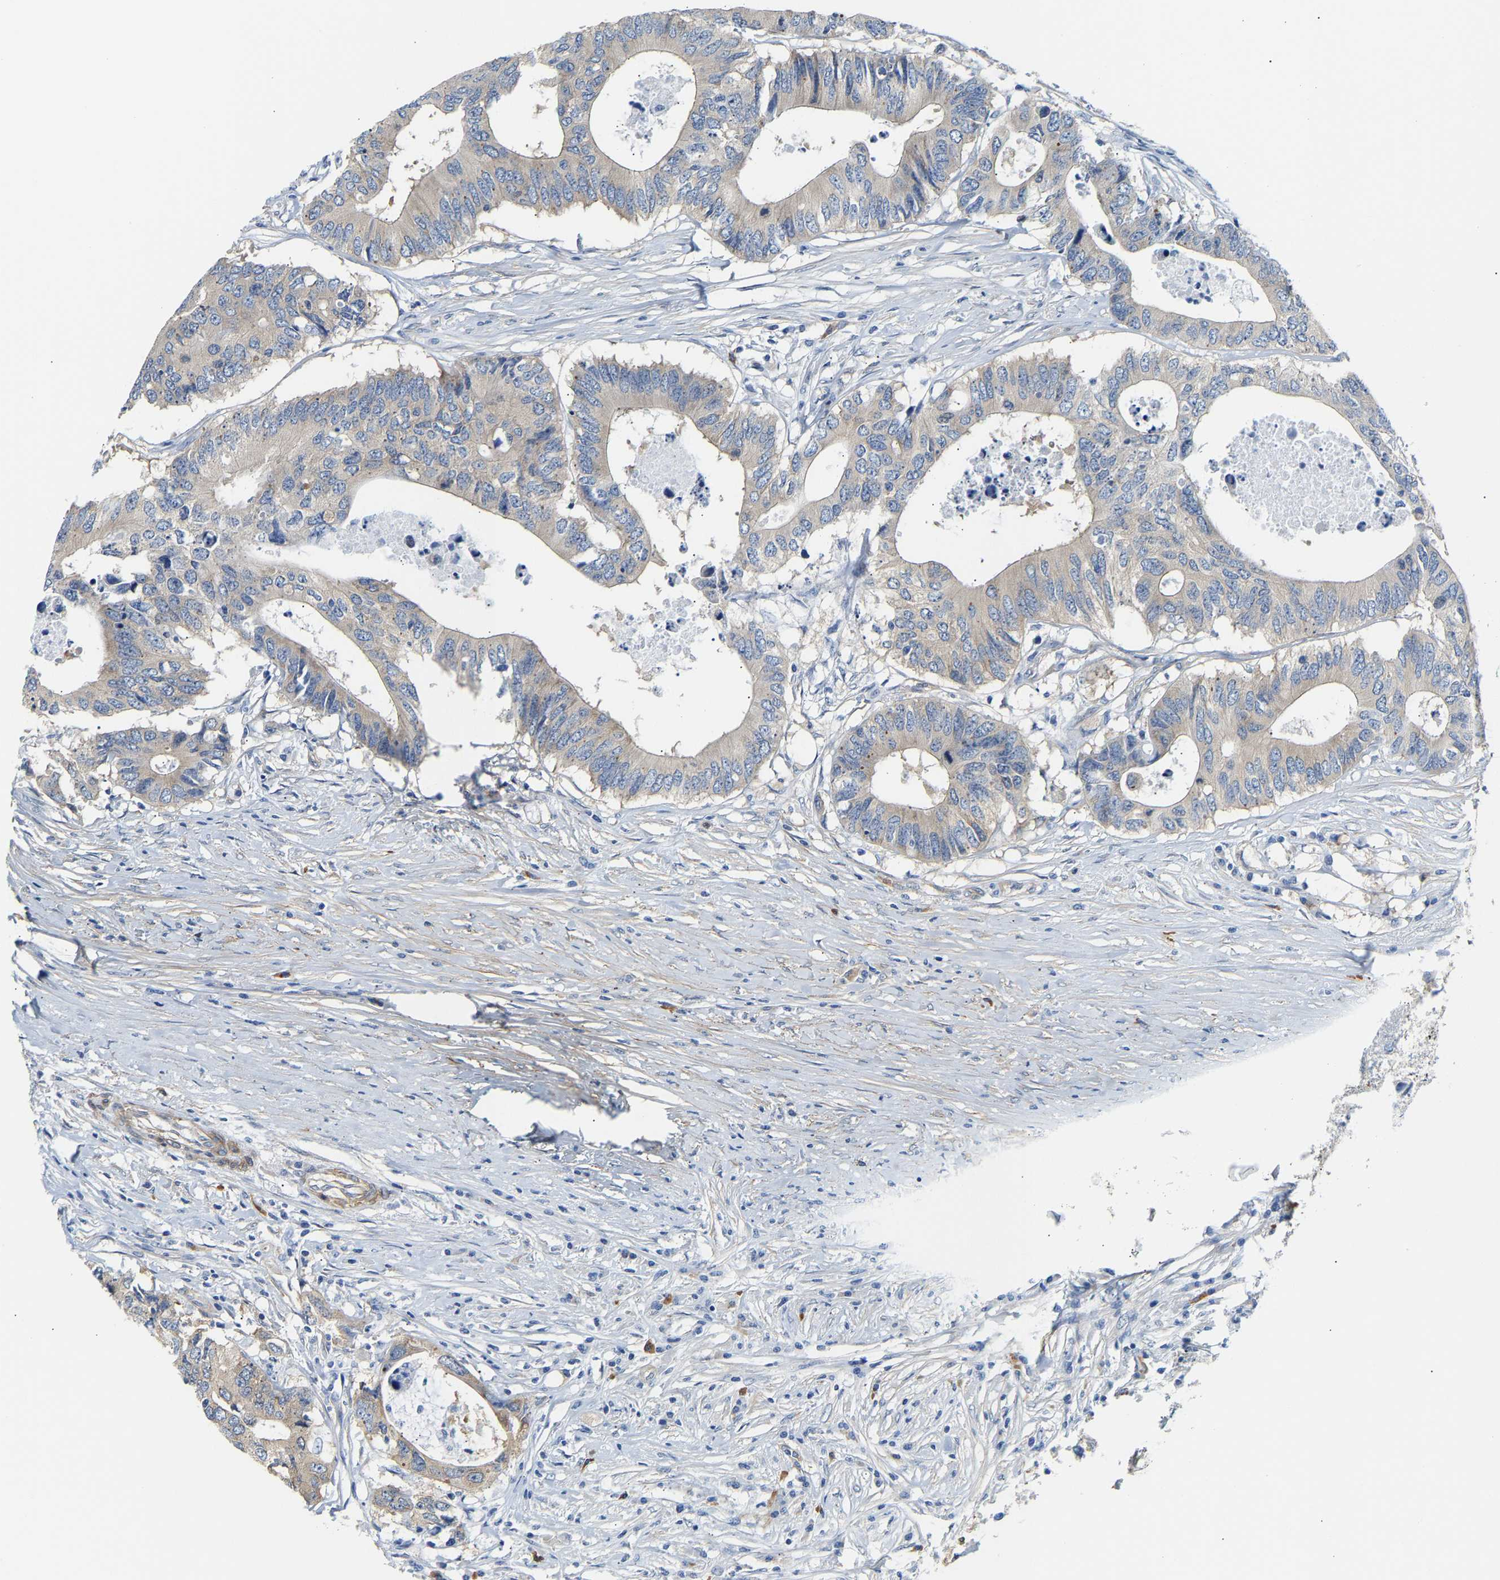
{"staining": {"intensity": "weak", "quantity": "<25%", "location": "cytoplasmic/membranous"}, "tissue": "colorectal cancer", "cell_type": "Tumor cells", "image_type": "cancer", "snomed": [{"axis": "morphology", "description": "Adenocarcinoma, NOS"}, {"axis": "topography", "description": "Colon"}], "caption": "Tumor cells show no significant protein positivity in adenocarcinoma (colorectal).", "gene": "PAWR", "patient": {"sex": "male", "age": 71}}